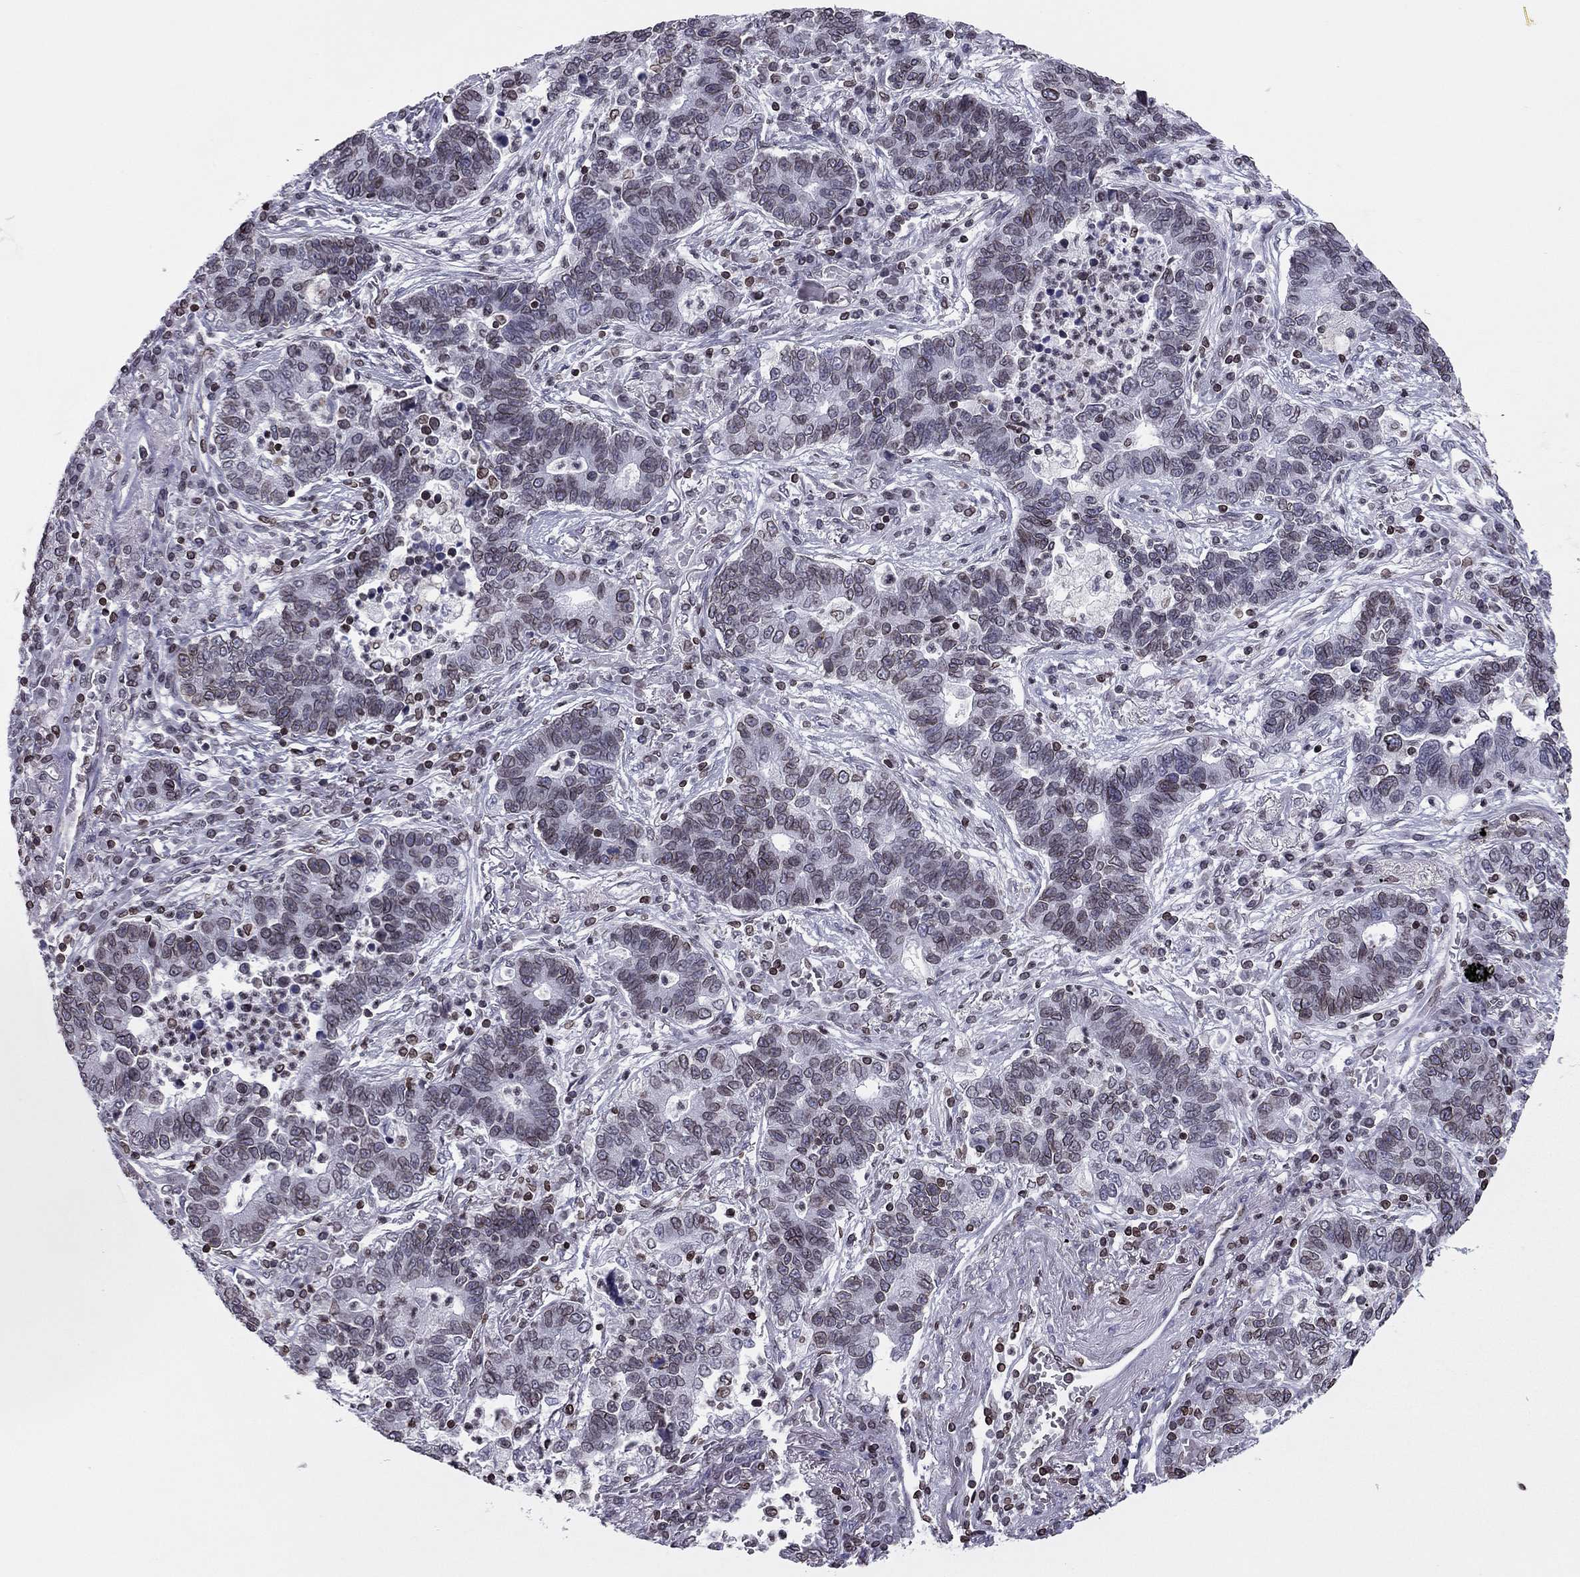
{"staining": {"intensity": "weak", "quantity": ">75%", "location": "cytoplasmic/membranous,nuclear"}, "tissue": "lung cancer", "cell_type": "Tumor cells", "image_type": "cancer", "snomed": [{"axis": "morphology", "description": "Adenocarcinoma, NOS"}, {"axis": "topography", "description": "Lung"}], "caption": "Lung adenocarcinoma stained with a protein marker exhibits weak staining in tumor cells.", "gene": "ESPL1", "patient": {"sex": "female", "age": 57}}